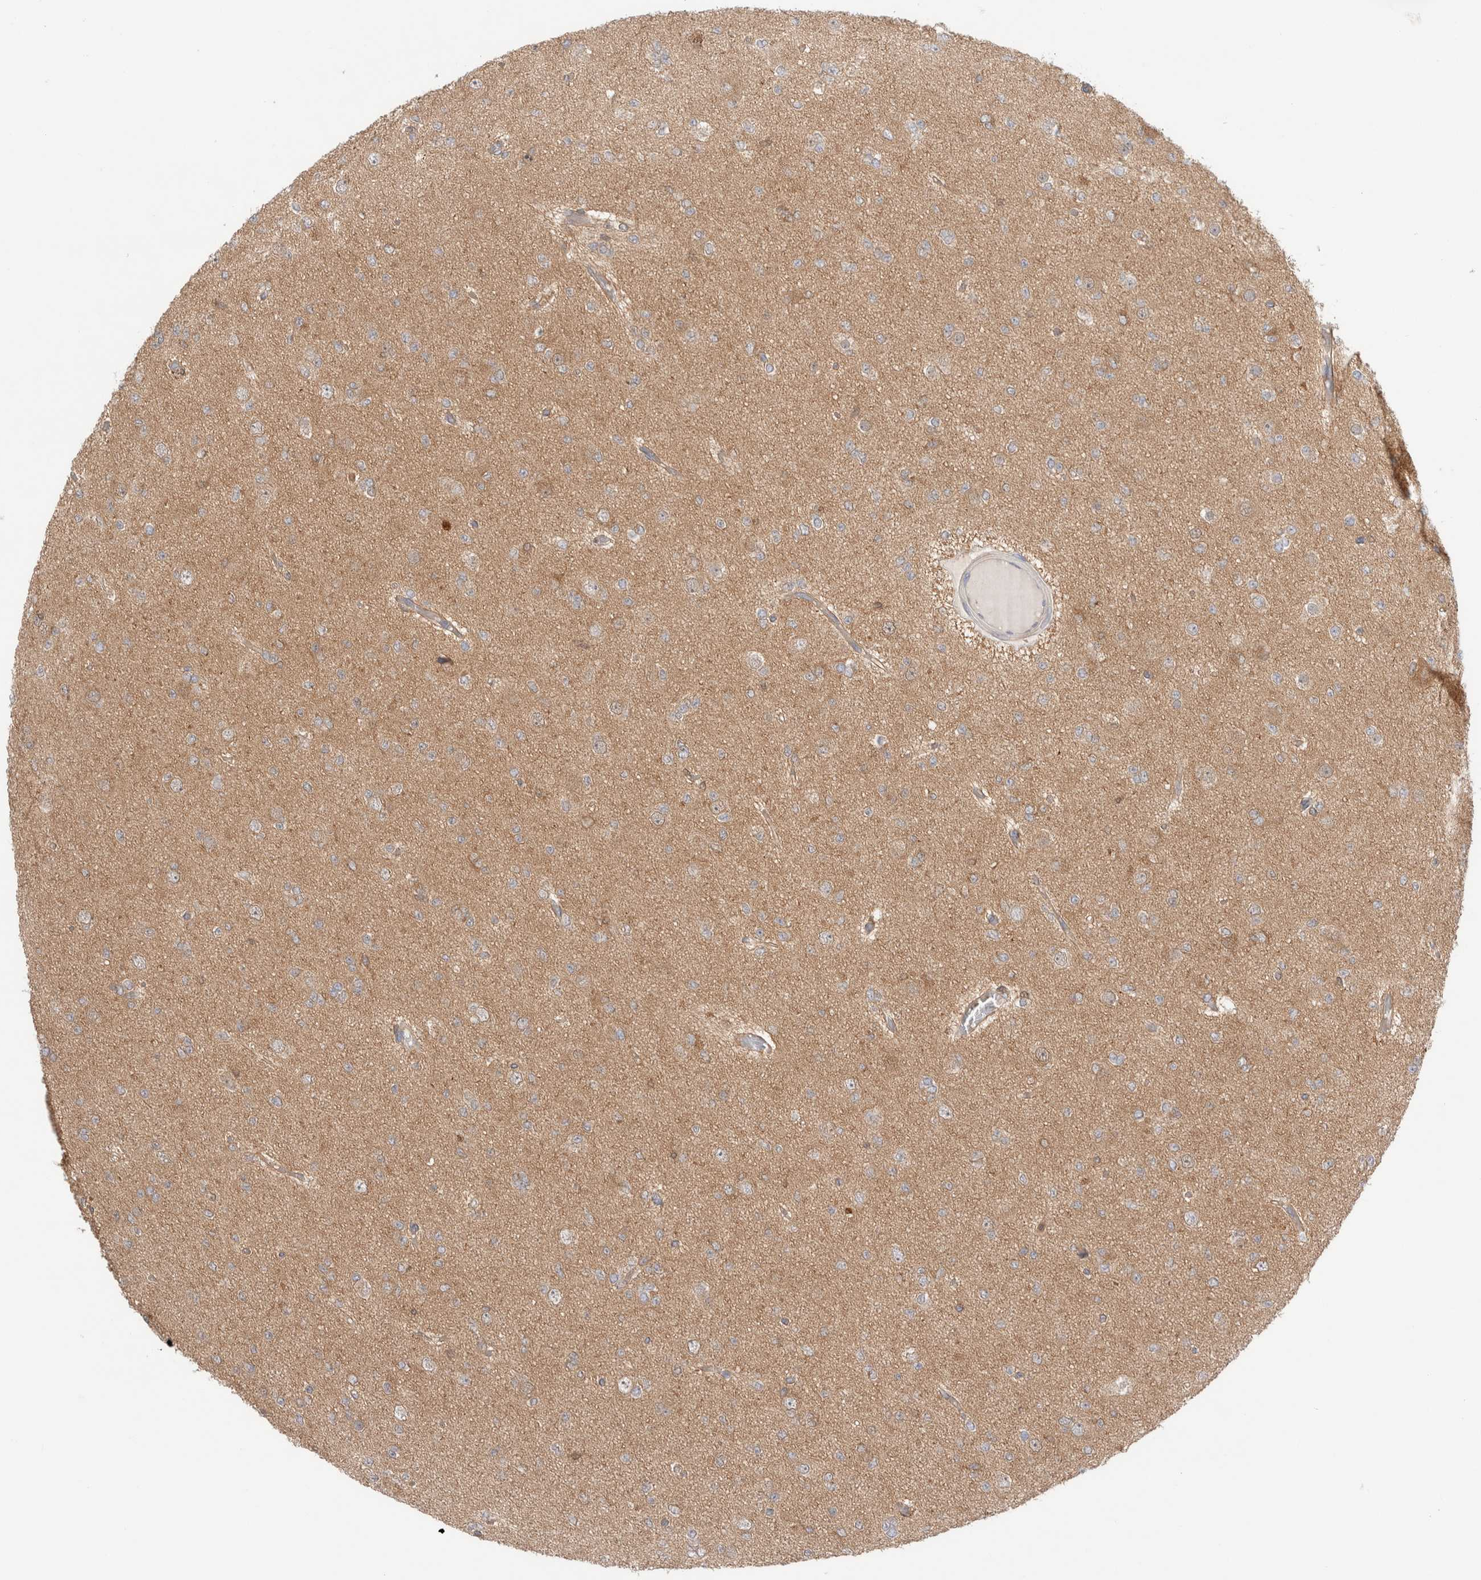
{"staining": {"intensity": "moderate", "quantity": ">75%", "location": "cytoplasmic/membranous"}, "tissue": "glioma", "cell_type": "Tumor cells", "image_type": "cancer", "snomed": [{"axis": "morphology", "description": "Glioma, malignant, Low grade"}, {"axis": "topography", "description": "Brain"}], "caption": "Moderate cytoplasmic/membranous positivity for a protein is present in approximately >75% of tumor cells of malignant low-grade glioma using immunohistochemistry.", "gene": "KLHL14", "patient": {"sex": "female", "age": 22}}